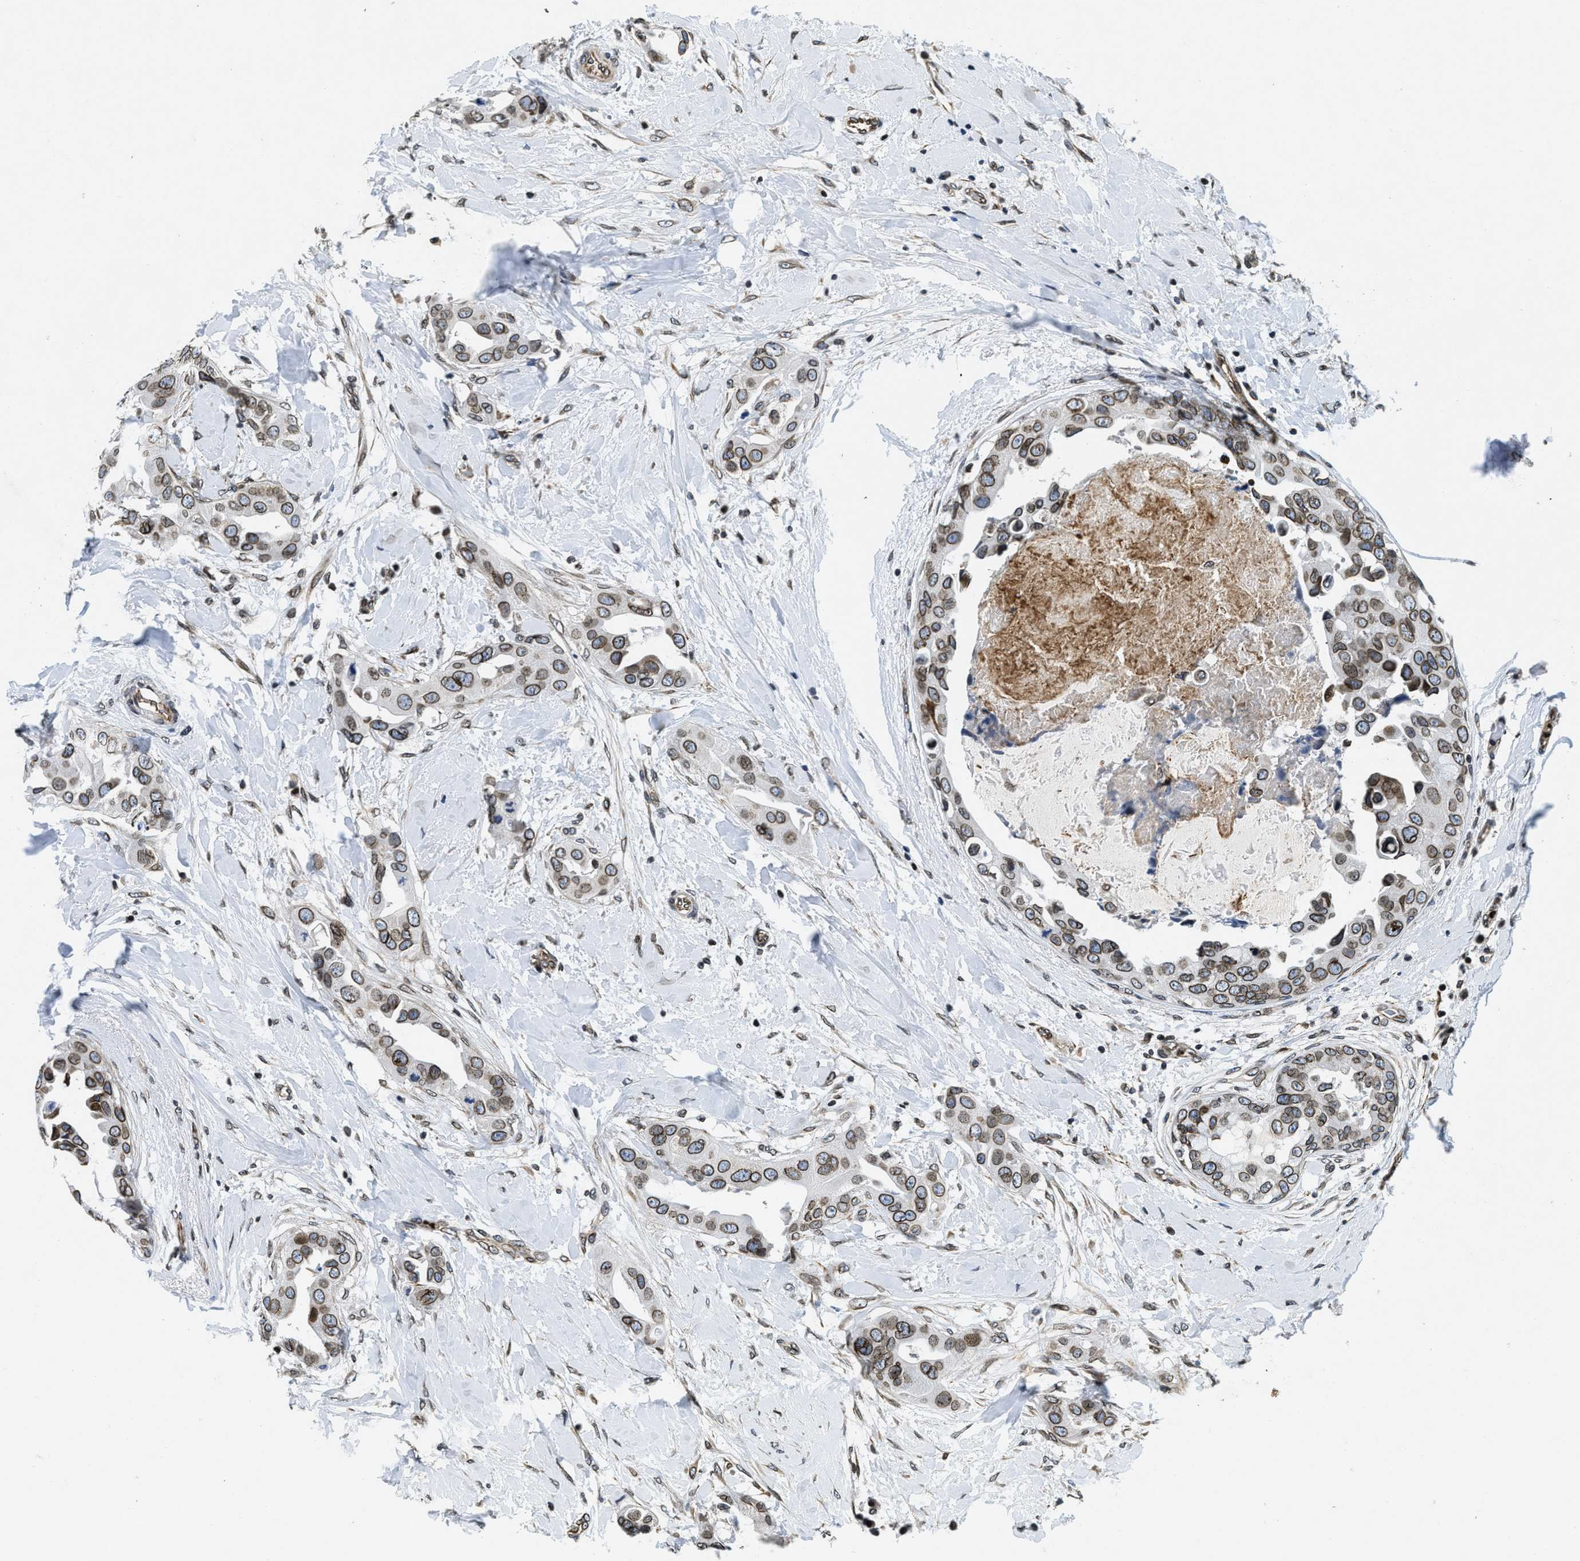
{"staining": {"intensity": "moderate", "quantity": ">75%", "location": "cytoplasmic/membranous,nuclear"}, "tissue": "breast cancer", "cell_type": "Tumor cells", "image_type": "cancer", "snomed": [{"axis": "morphology", "description": "Duct carcinoma"}, {"axis": "topography", "description": "Breast"}], "caption": "The micrograph shows a brown stain indicating the presence of a protein in the cytoplasmic/membranous and nuclear of tumor cells in breast intraductal carcinoma. (Brightfield microscopy of DAB IHC at high magnification).", "gene": "ZC3HC1", "patient": {"sex": "female", "age": 40}}